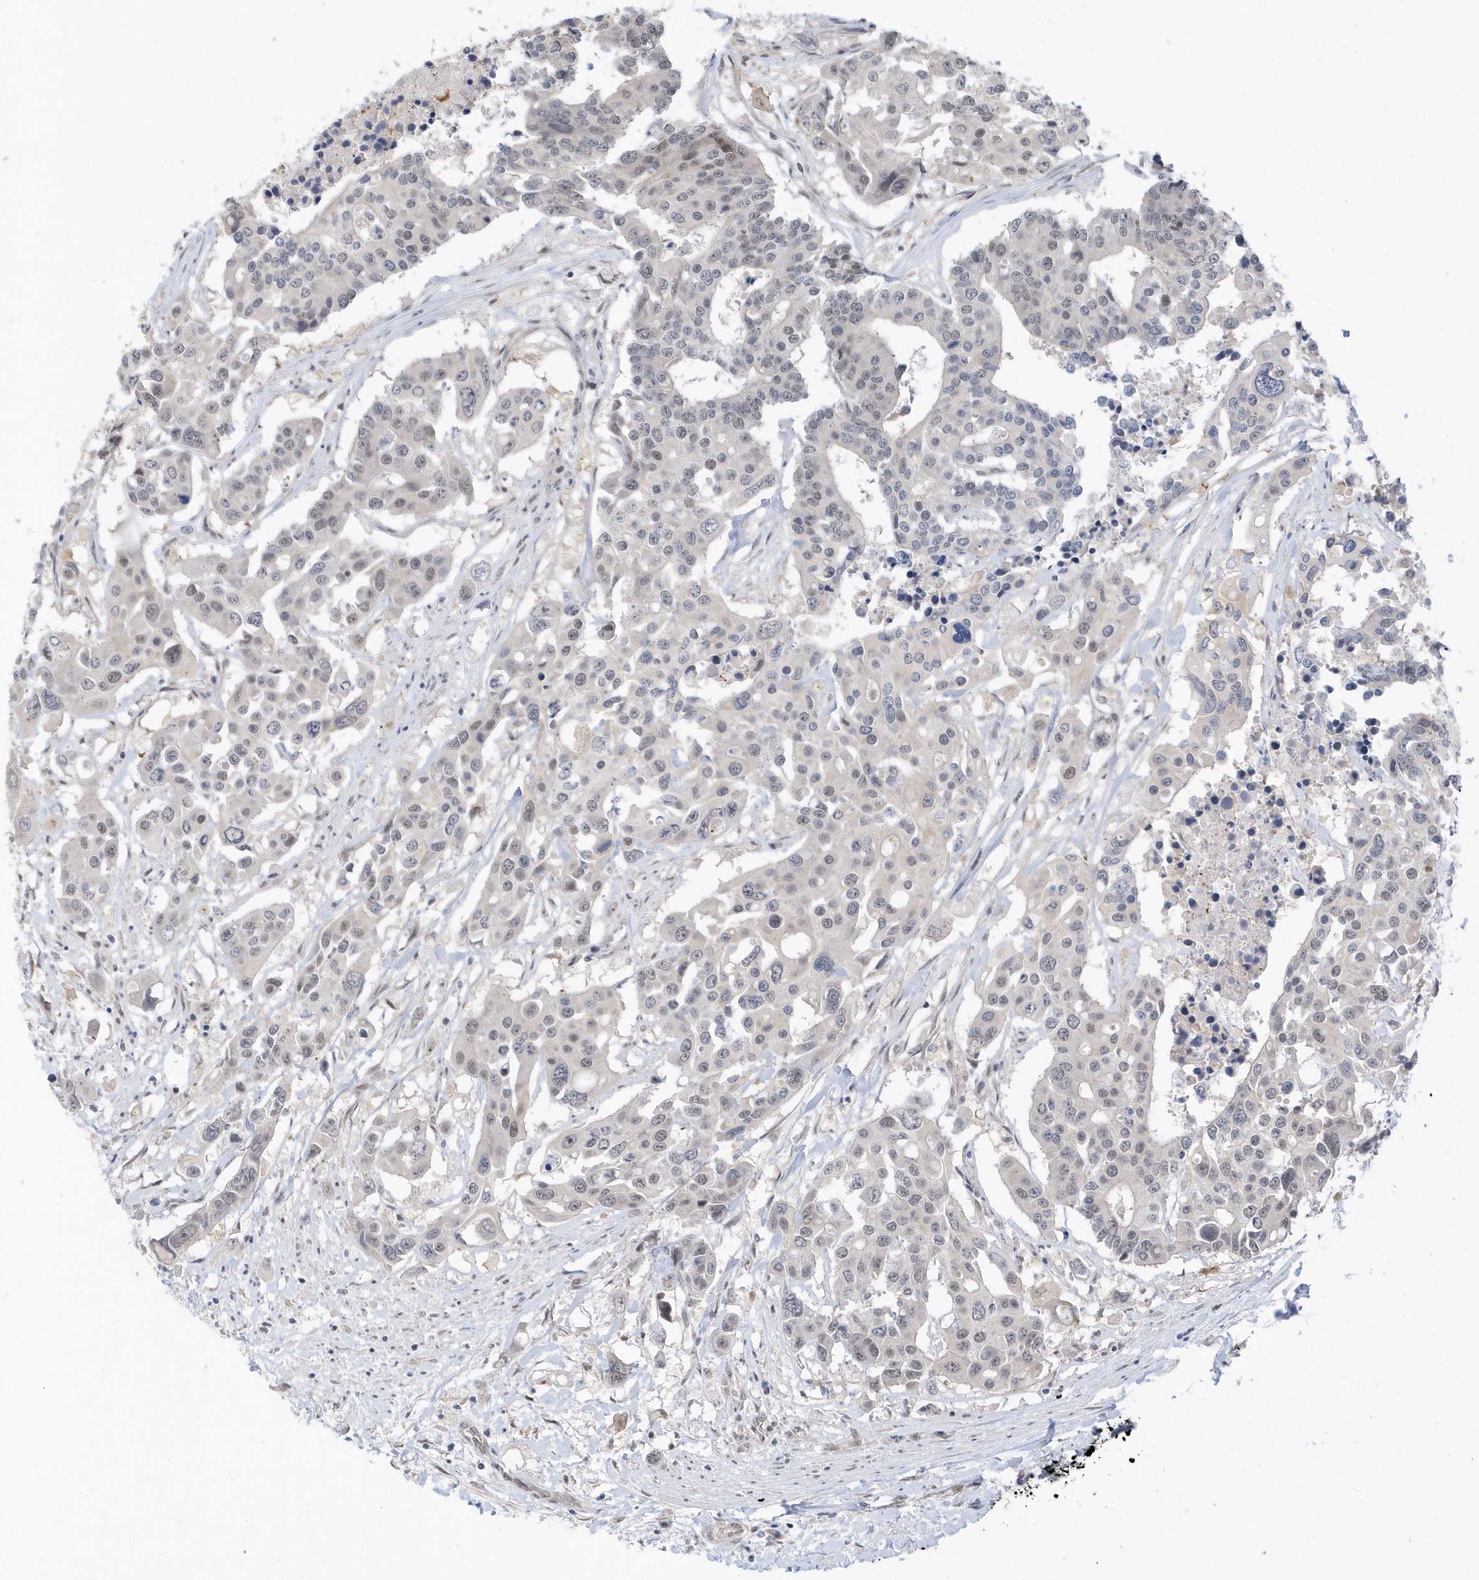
{"staining": {"intensity": "weak", "quantity": "<25%", "location": "nuclear"}, "tissue": "colorectal cancer", "cell_type": "Tumor cells", "image_type": "cancer", "snomed": [{"axis": "morphology", "description": "Adenocarcinoma, NOS"}, {"axis": "topography", "description": "Colon"}], "caption": "Colorectal cancer stained for a protein using immunohistochemistry (IHC) demonstrates no staining tumor cells.", "gene": "USP53", "patient": {"sex": "male", "age": 77}}